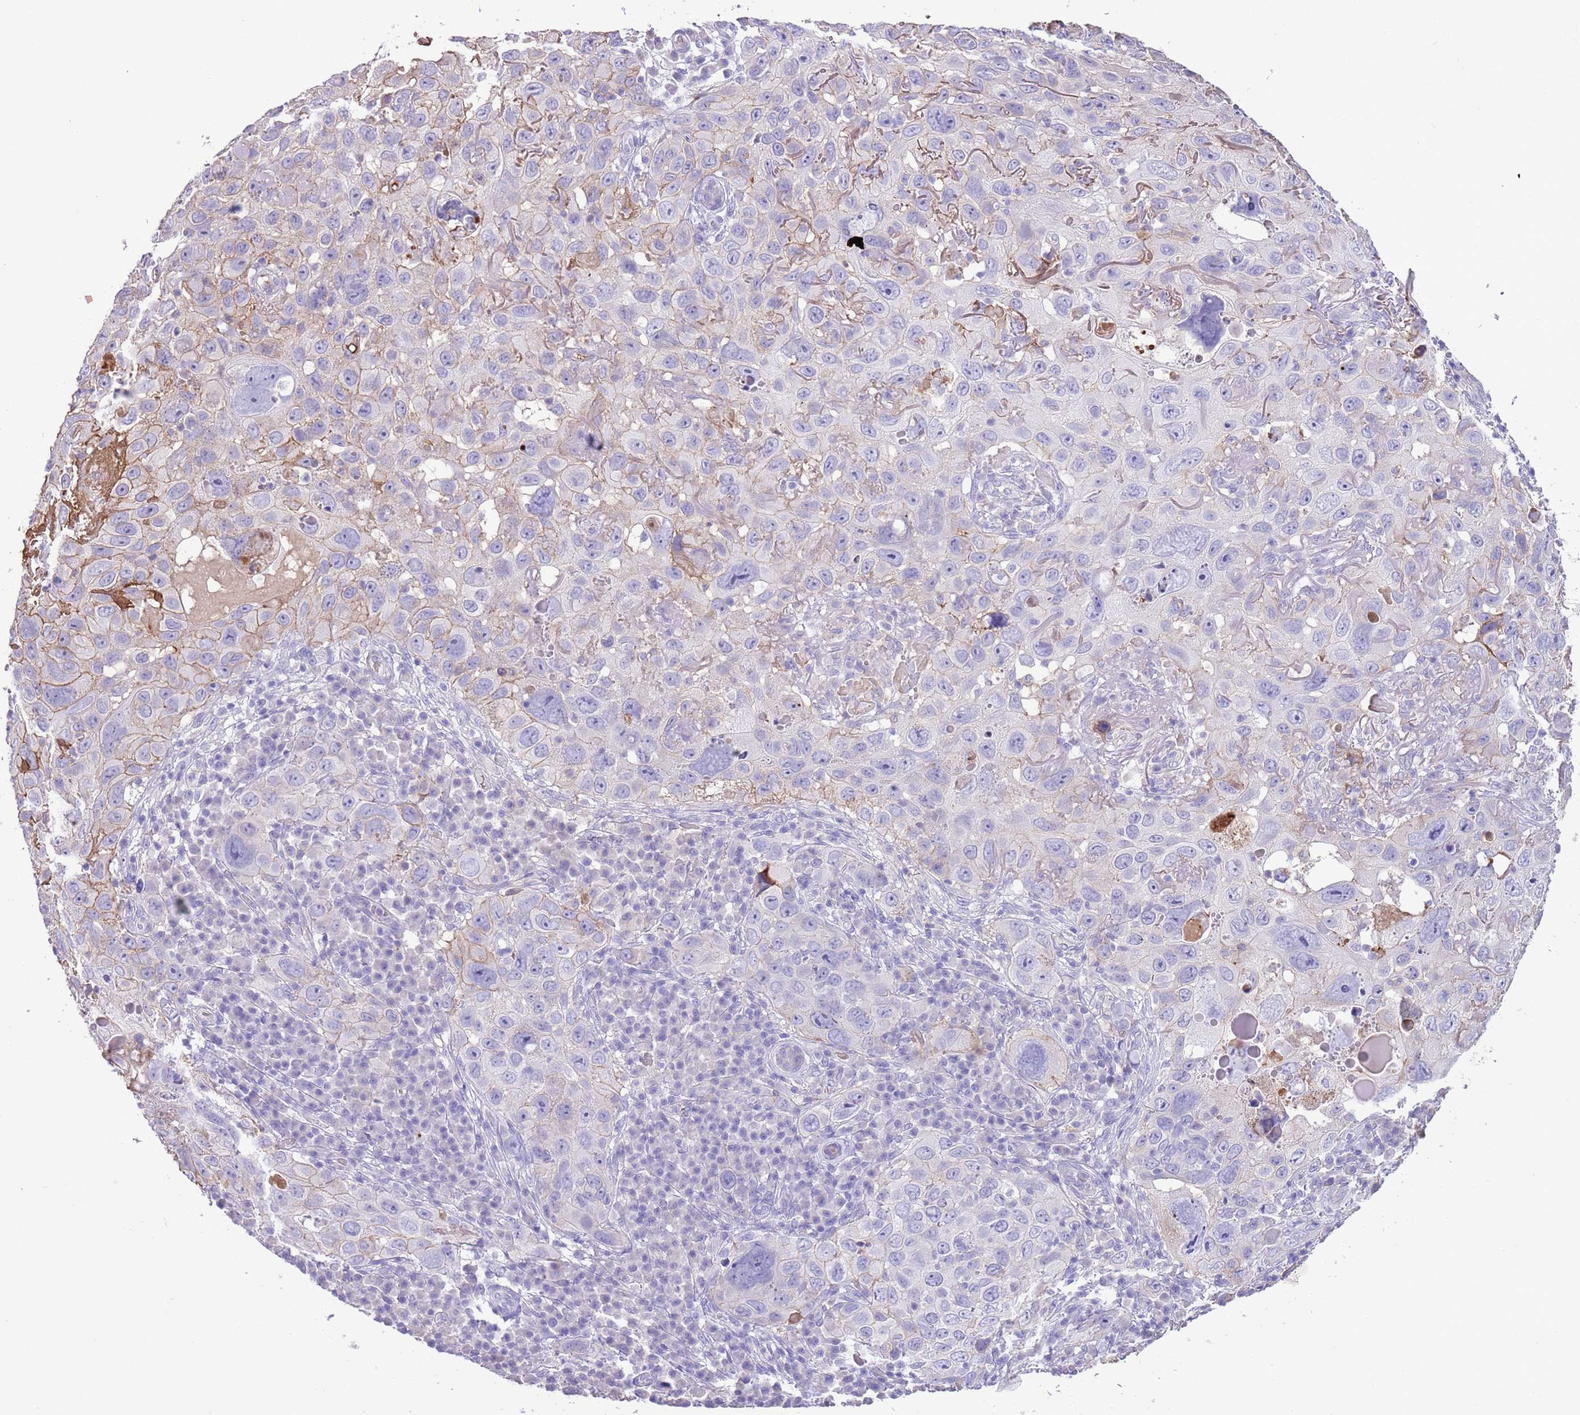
{"staining": {"intensity": "weak", "quantity": "<25%", "location": "cytoplasmic/membranous"}, "tissue": "skin cancer", "cell_type": "Tumor cells", "image_type": "cancer", "snomed": [{"axis": "morphology", "description": "Squamous cell carcinoma in situ, NOS"}, {"axis": "morphology", "description": "Squamous cell carcinoma, NOS"}, {"axis": "topography", "description": "Skin"}], "caption": "This is an IHC histopathology image of human skin squamous cell carcinoma in situ. There is no expression in tumor cells.", "gene": "IGF1", "patient": {"sex": "male", "age": 93}}